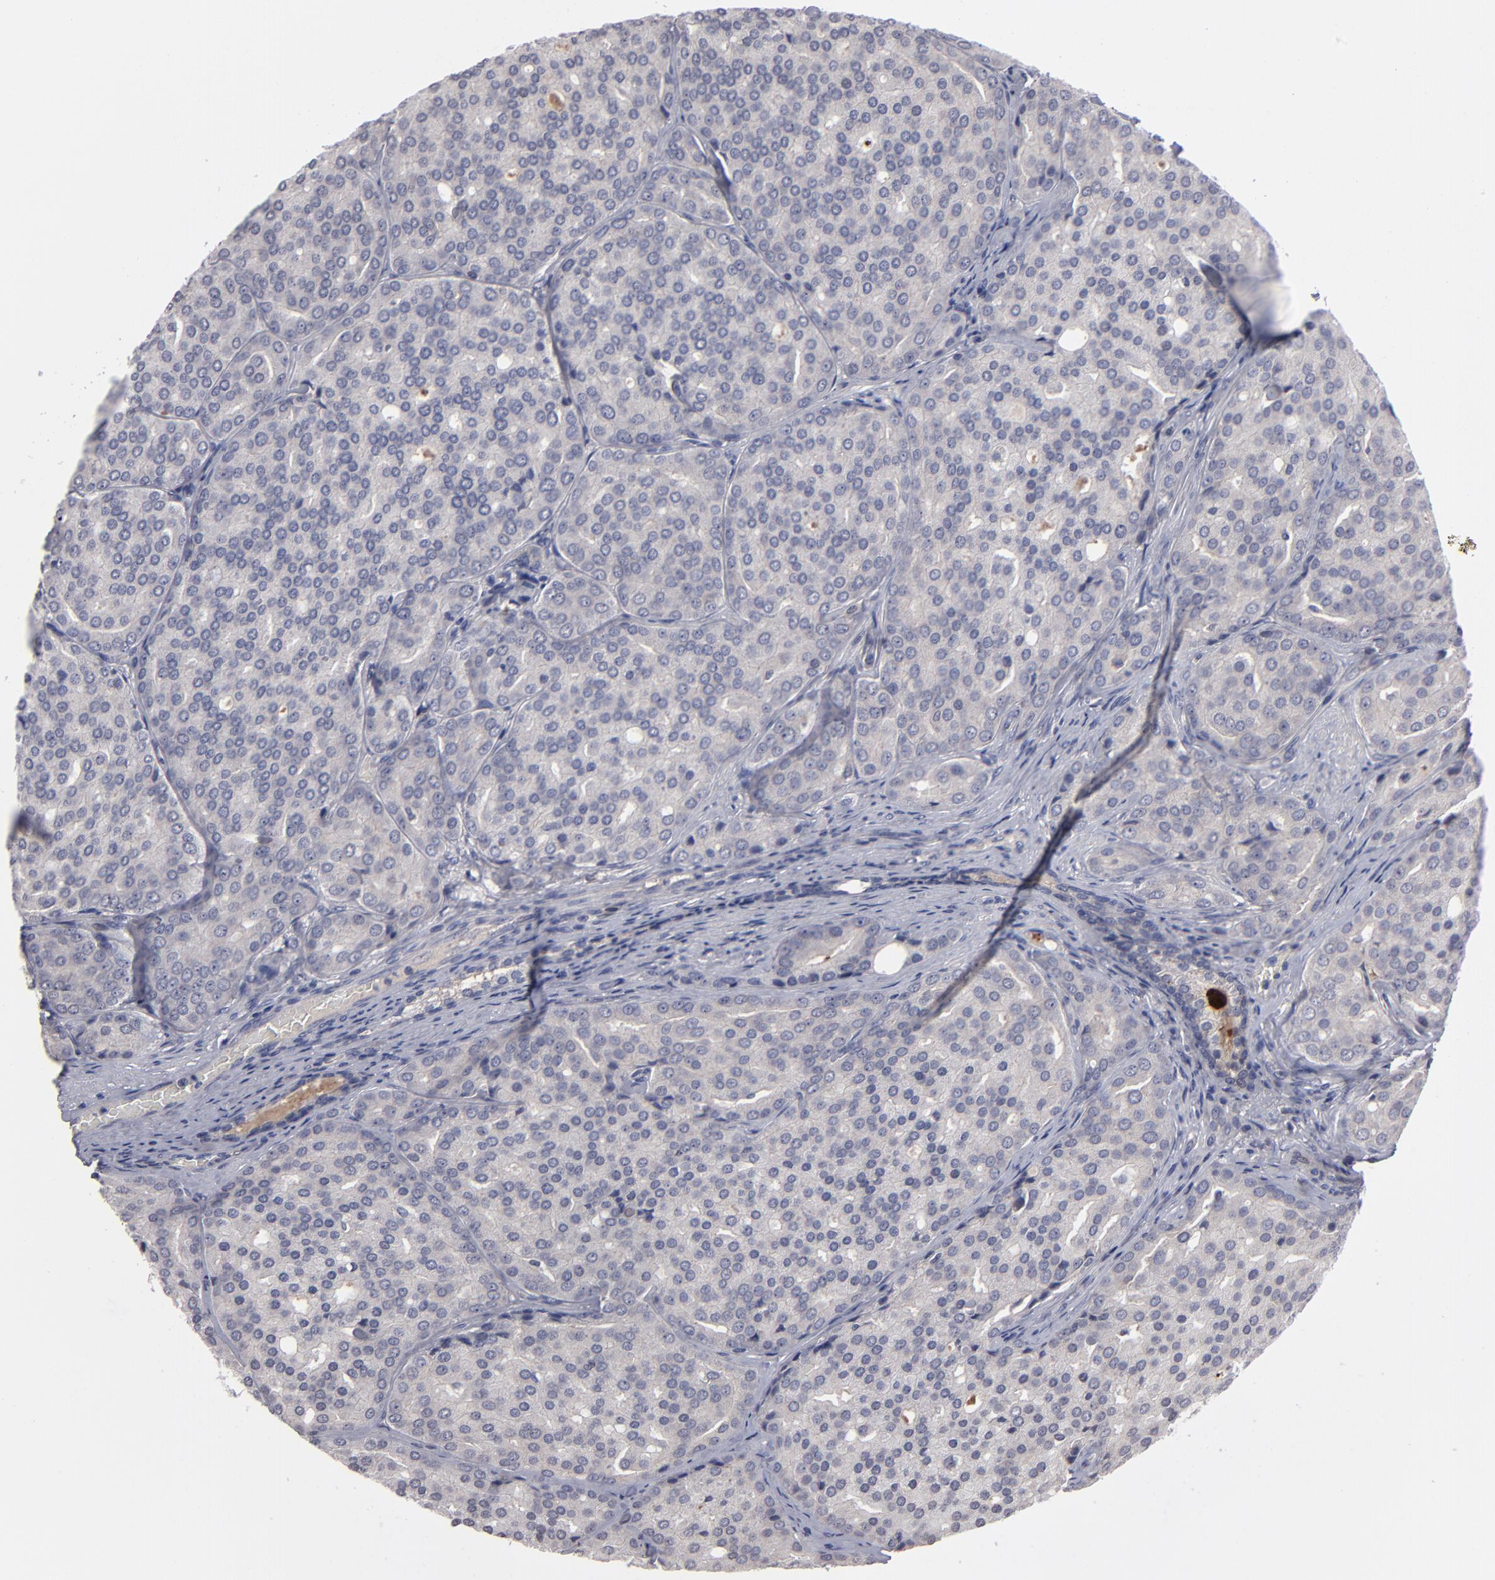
{"staining": {"intensity": "negative", "quantity": "none", "location": "none"}, "tissue": "prostate cancer", "cell_type": "Tumor cells", "image_type": "cancer", "snomed": [{"axis": "morphology", "description": "Adenocarcinoma, High grade"}, {"axis": "topography", "description": "Prostate"}], "caption": "DAB immunohistochemical staining of prostate adenocarcinoma (high-grade) demonstrates no significant positivity in tumor cells.", "gene": "GPM6B", "patient": {"sex": "male", "age": 64}}